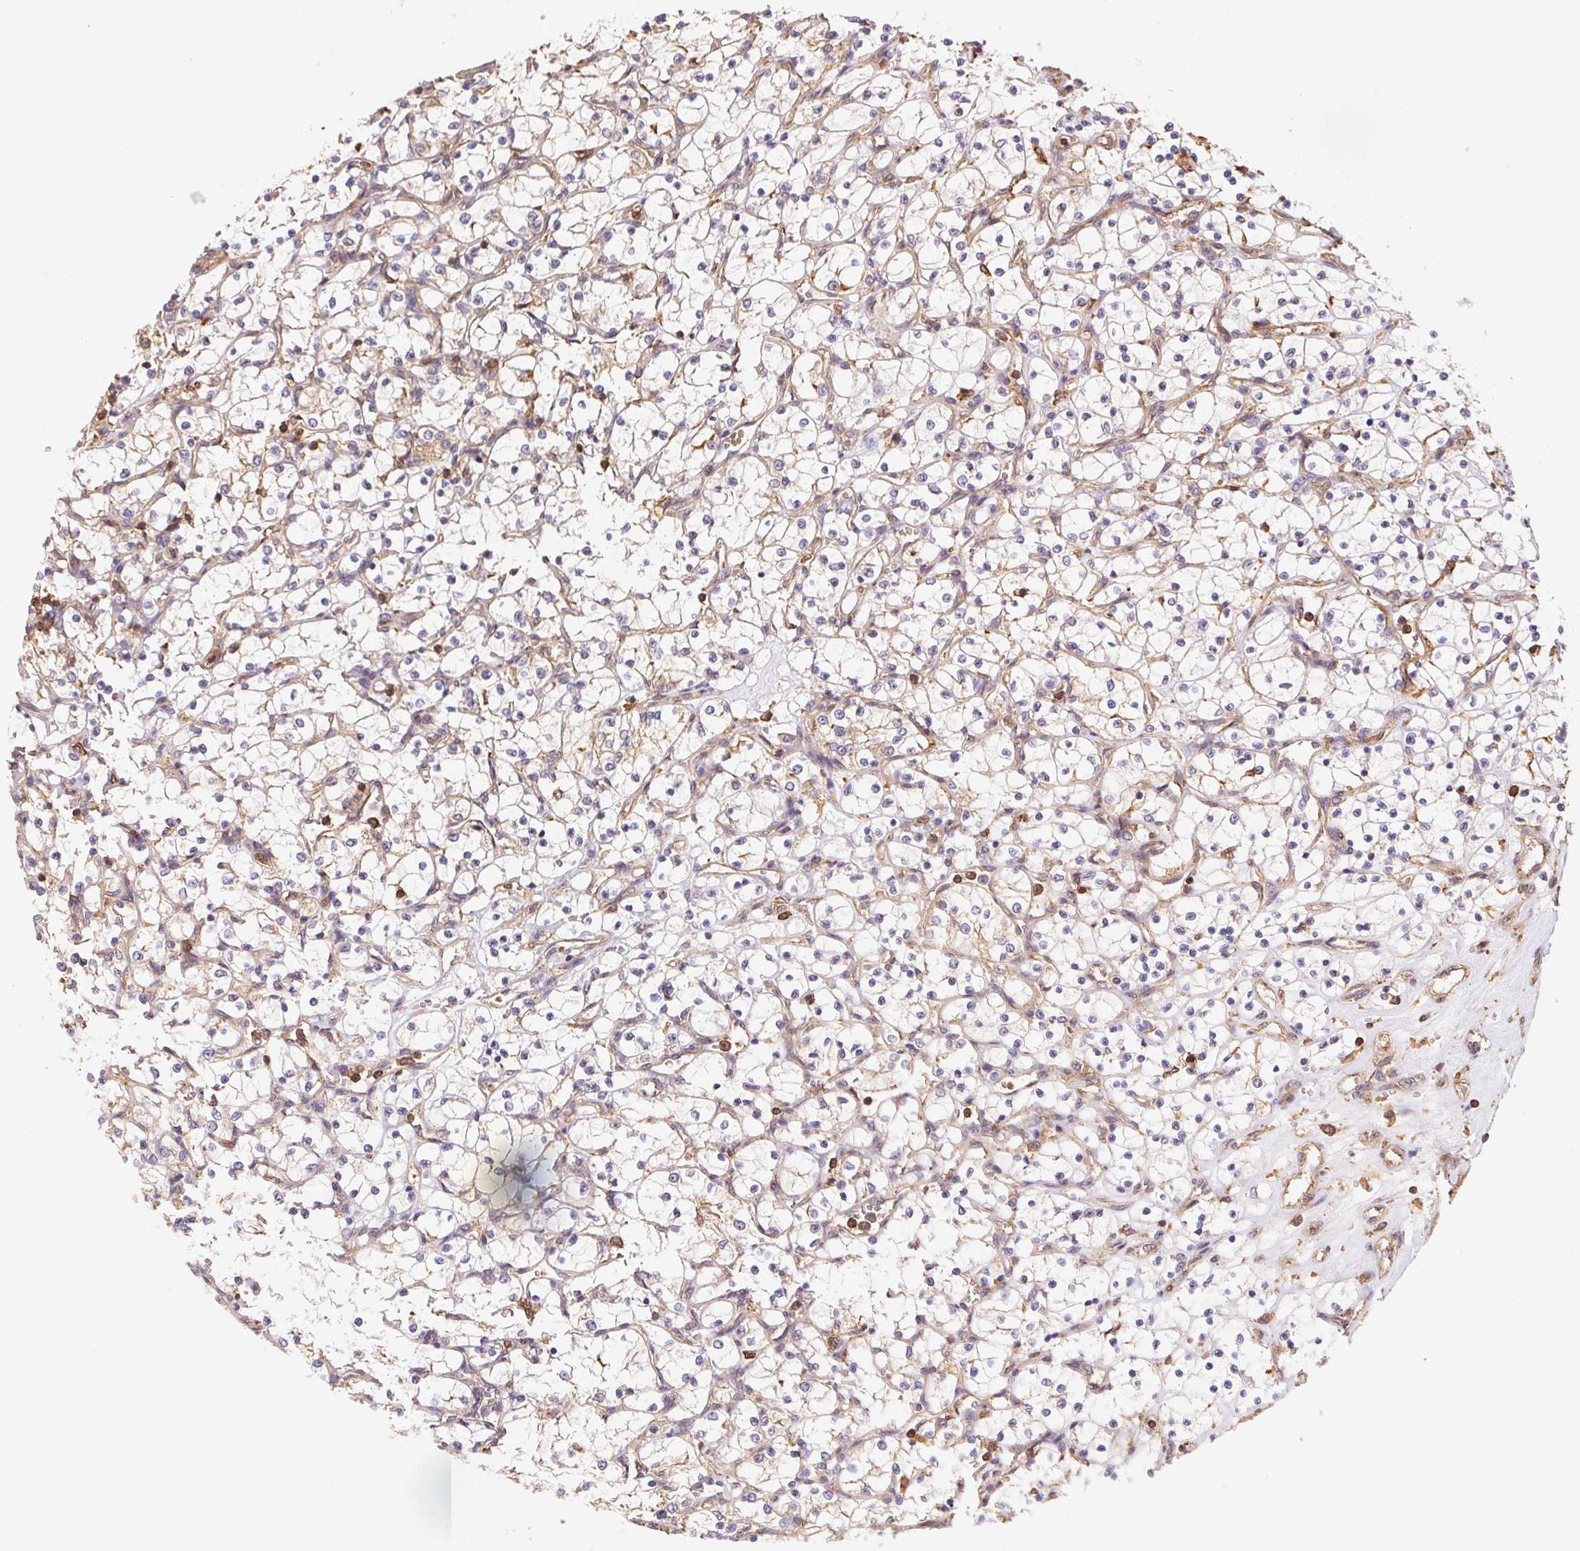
{"staining": {"intensity": "weak", "quantity": "<25%", "location": "cytoplasmic/membranous"}, "tissue": "renal cancer", "cell_type": "Tumor cells", "image_type": "cancer", "snomed": [{"axis": "morphology", "description": "Adenocarcinoma, NOS"}, {"axis": "topography", "description": "Kidney"}], "caption": "High power microscopy photomicrograph of an immunohistochemistry histopathology image of adenocarcinoma (renal), revealing no significant staining in tumor cells. Brightfield microscopy of immunohistochemistry stained with DAB (brown) and hematoxylin (blue), captured at high magnification.", "gene": "ATG10", "patient": {"sex": "female", "age": 69}}